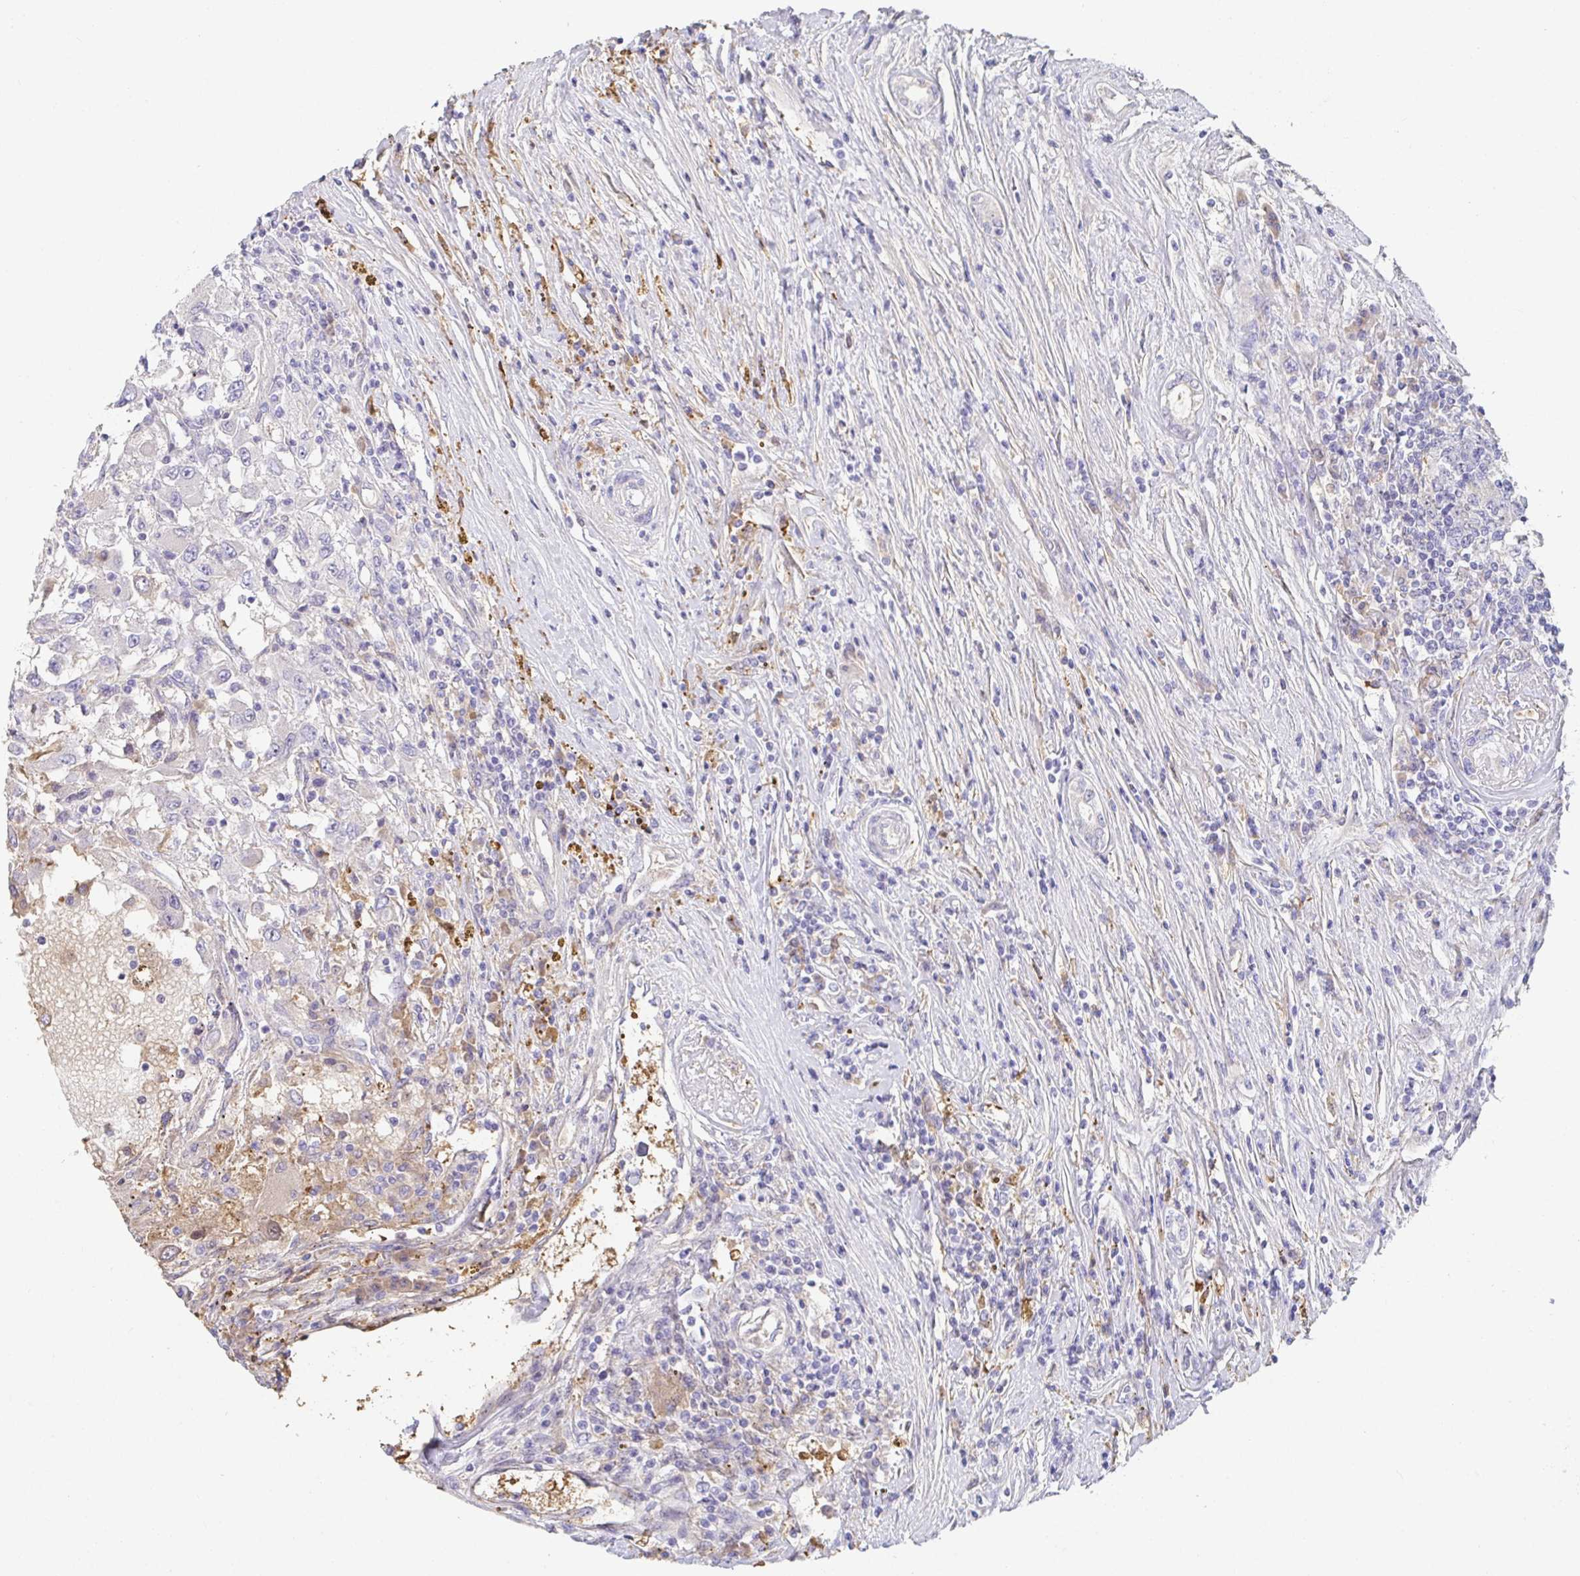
{"staining": {"intensity": "negative", "quantity": "none", "location": "none"}, "tissue": "renal cancer", "cell_type": "Tumor cells", "image_type": "cancer", "snomed": [{"axis": "morphology", "description": "Adenocarcinoma, NOS"}, {"axis": "topography", "description": "Kidney"}], "caption": "Tumor cells are negative for protein expression in human renal adenocarcinoma.", "gene": "ANO5", "patient": {"sex": "female", "age": 67}}